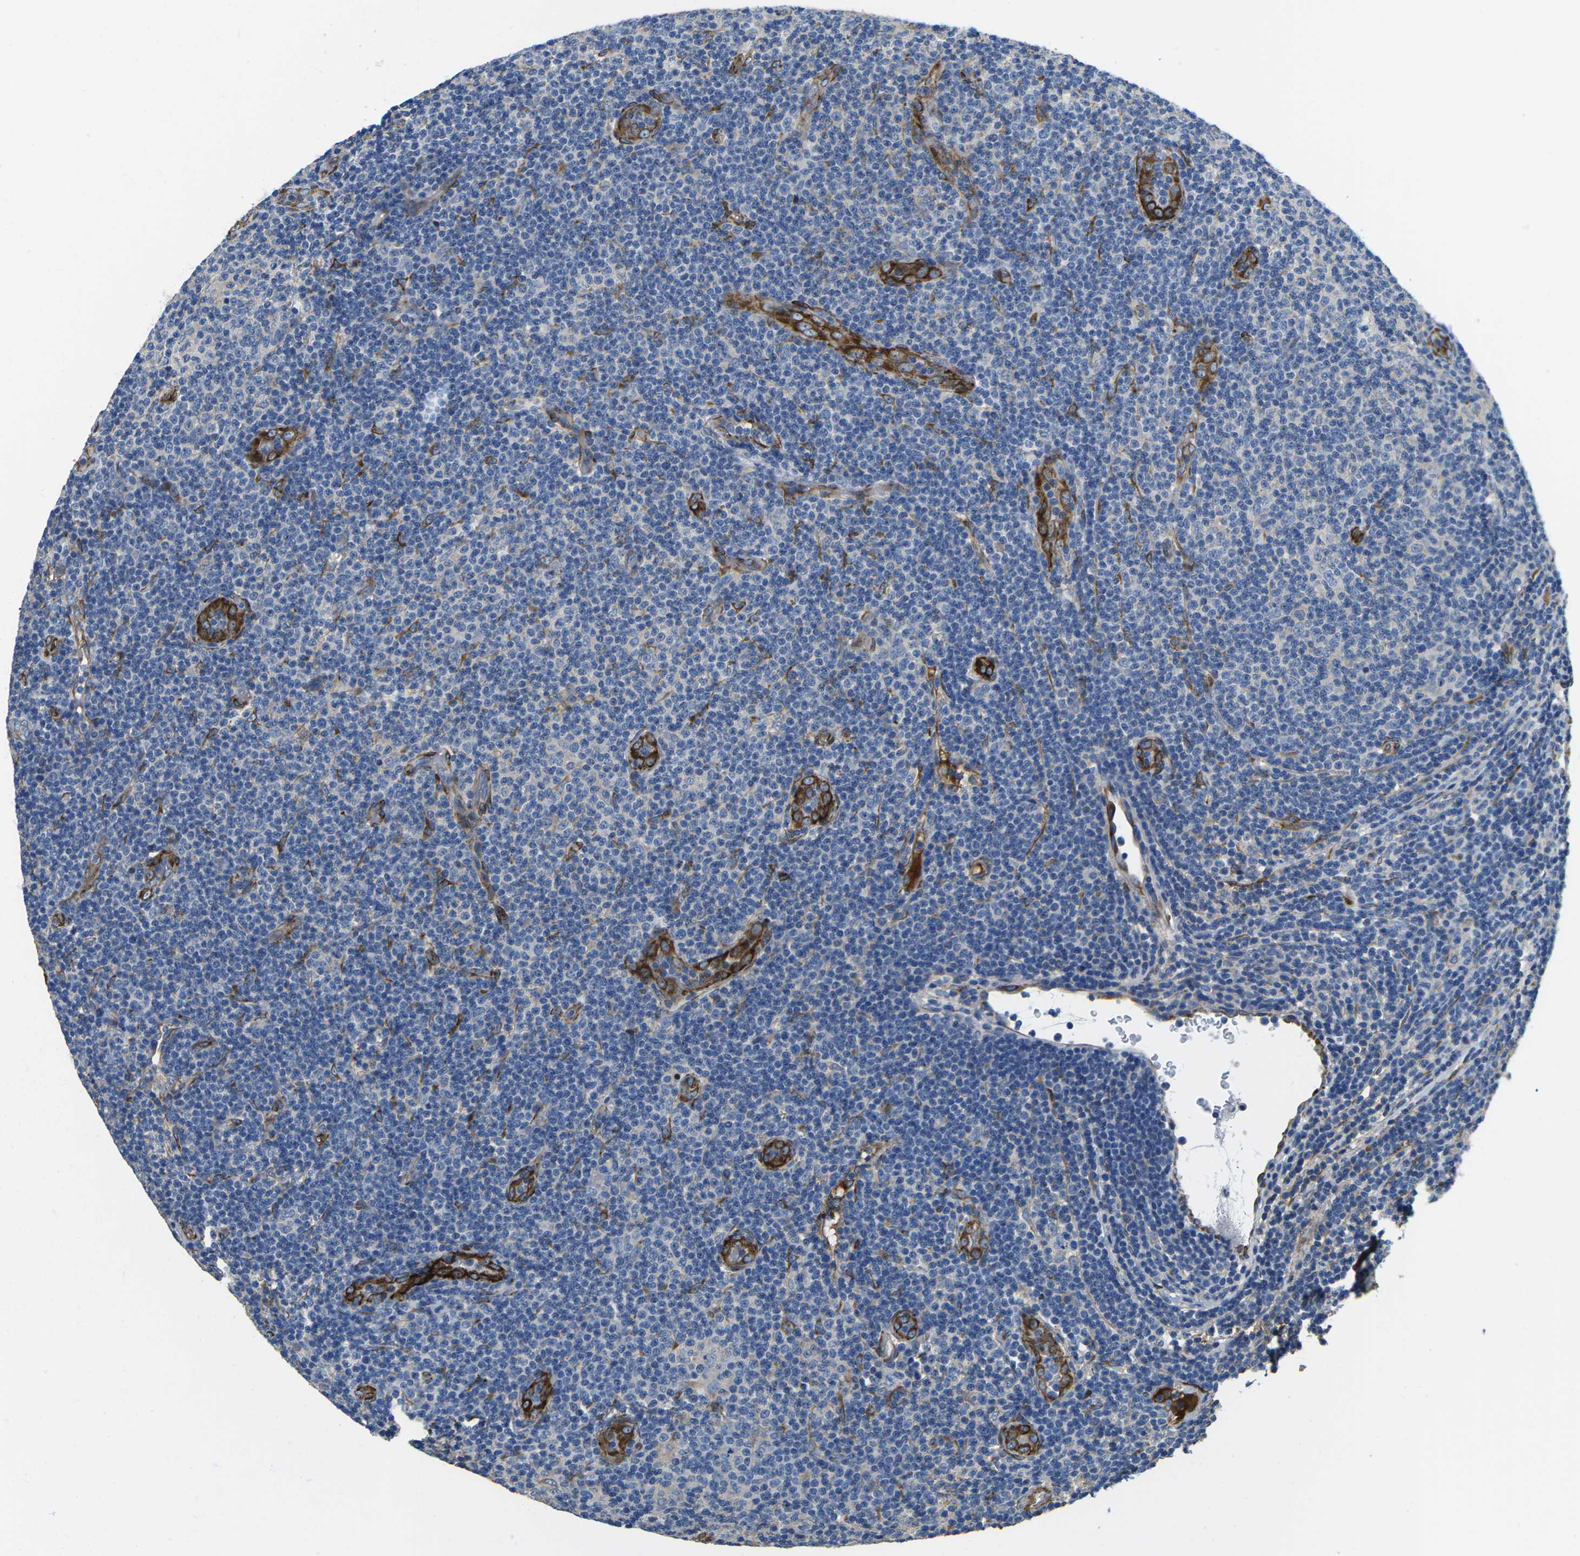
{"staining": {"intensity": "negative", "quantity": "none", "location": "none"}, "tissue": "lymphoma", "cell_type": "Tumor cells", "image_type": "cancer", "snomed": [{"axis": "morphology", "description": "Malignant lymphoma, non-Hodgkin's type, Low grade"}, {"axis": "topography", "description": "Lymph node"}], "caption": "Tumor cells show no significant protein expression in lymphoma. (Stains: DAB (3,3'-diaminobenzidine) immunohistochemistry (IHC) with hematoxylin counter stain, Microscopy: brightfield microscopy at high magnification).", "gene": "PDZD8", "patient": {"sex": "male", "age": 83}}